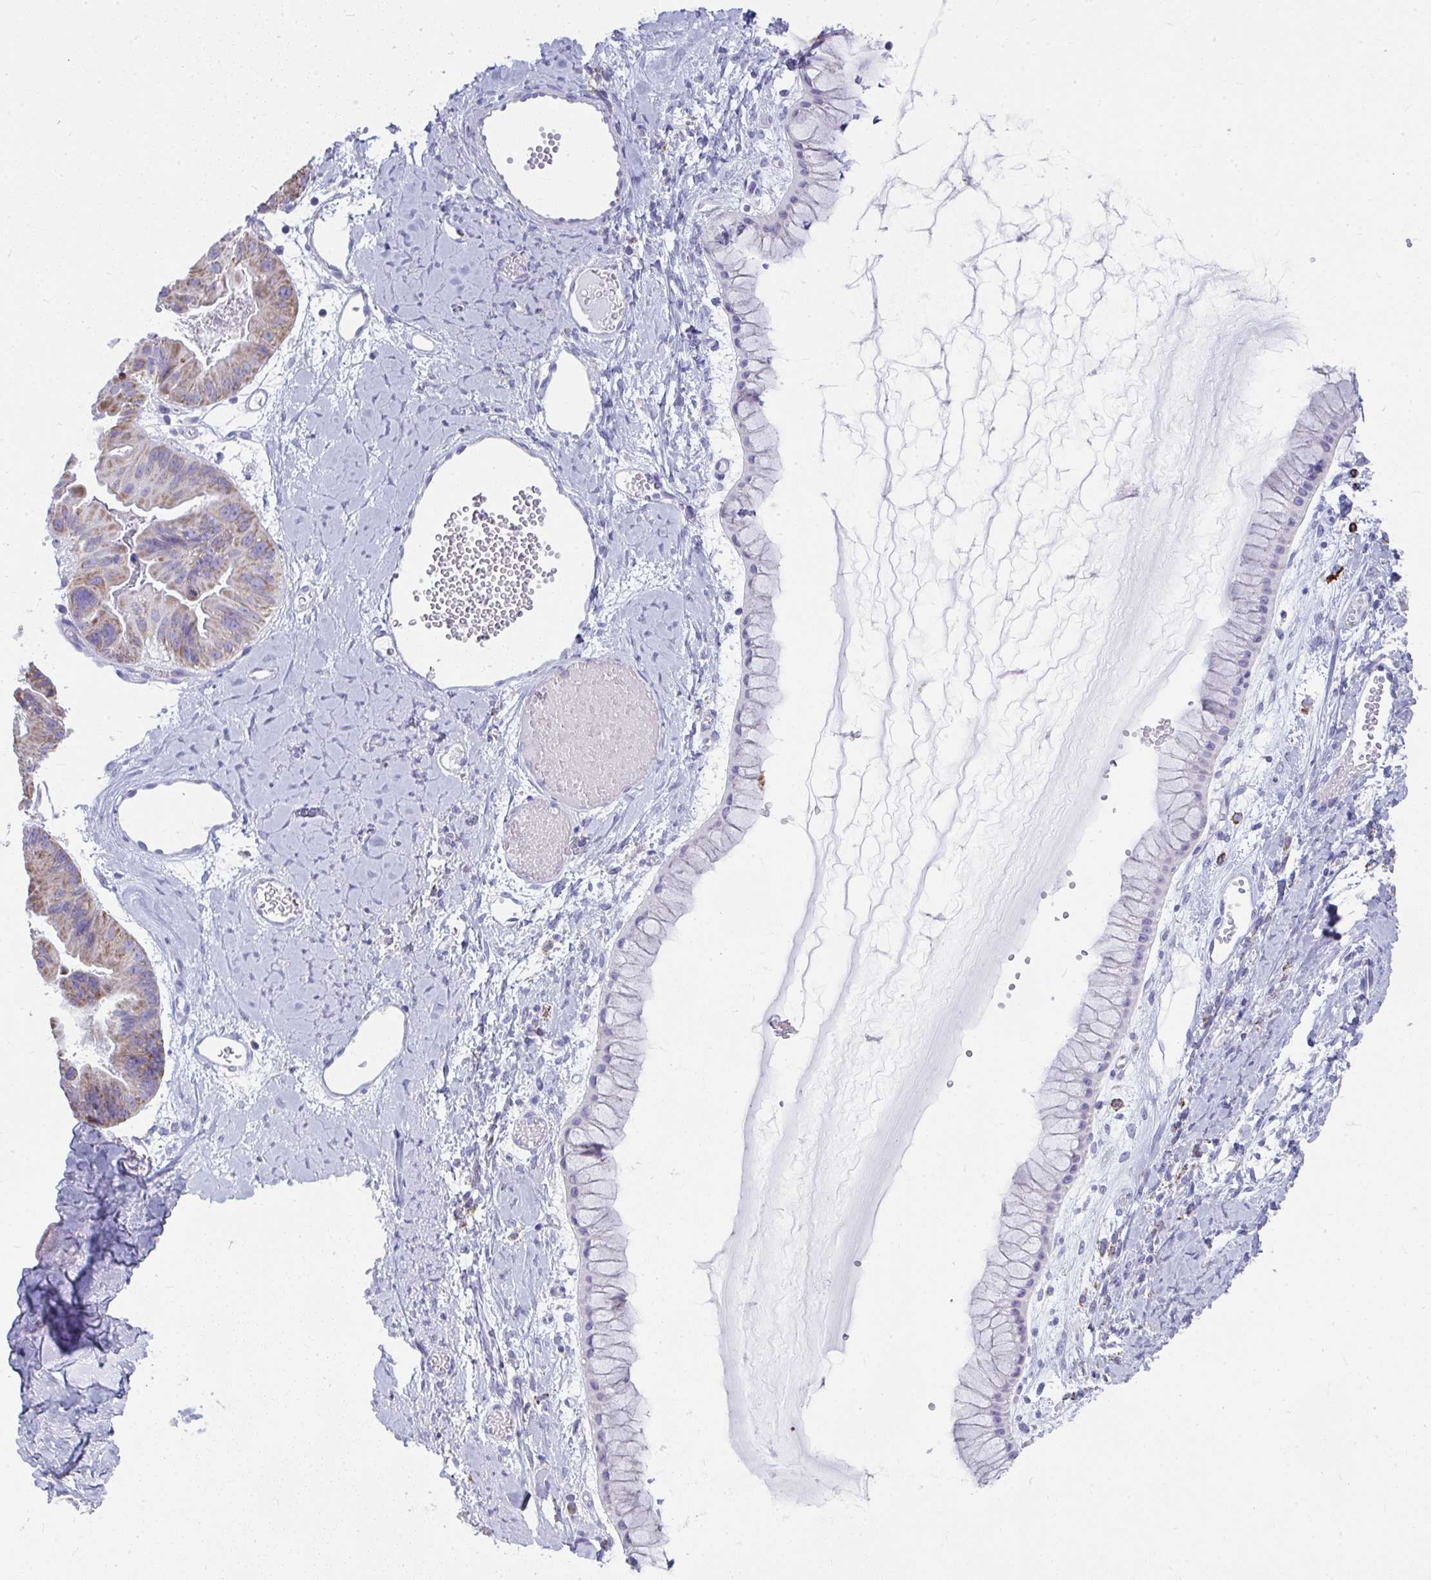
{"staining": {"intensity": "moderate", "quantity": "25%-75%", "location": "cytoplasmic/membranous"}, "tissue": "ovarian cancer", "cell_type": "Tumor cells", "image_type": "cancer", "snomed": [{"axis": "morphology", "description": "Cystadenocarcinoma, mucinous, NOS"}, {"axis": "topography", "description": "Ovary"}], "caption": "This micrograph displays immunohistochemistry staining of ovarian cancer (mucinous cystadenocarcinoma), with medium moderate cytoplasmic/membranous positivity in approximately 25%-75% of tumor cells.", "gene": "SLC6A1", "patient": {"sex": "female", "age": 61}}